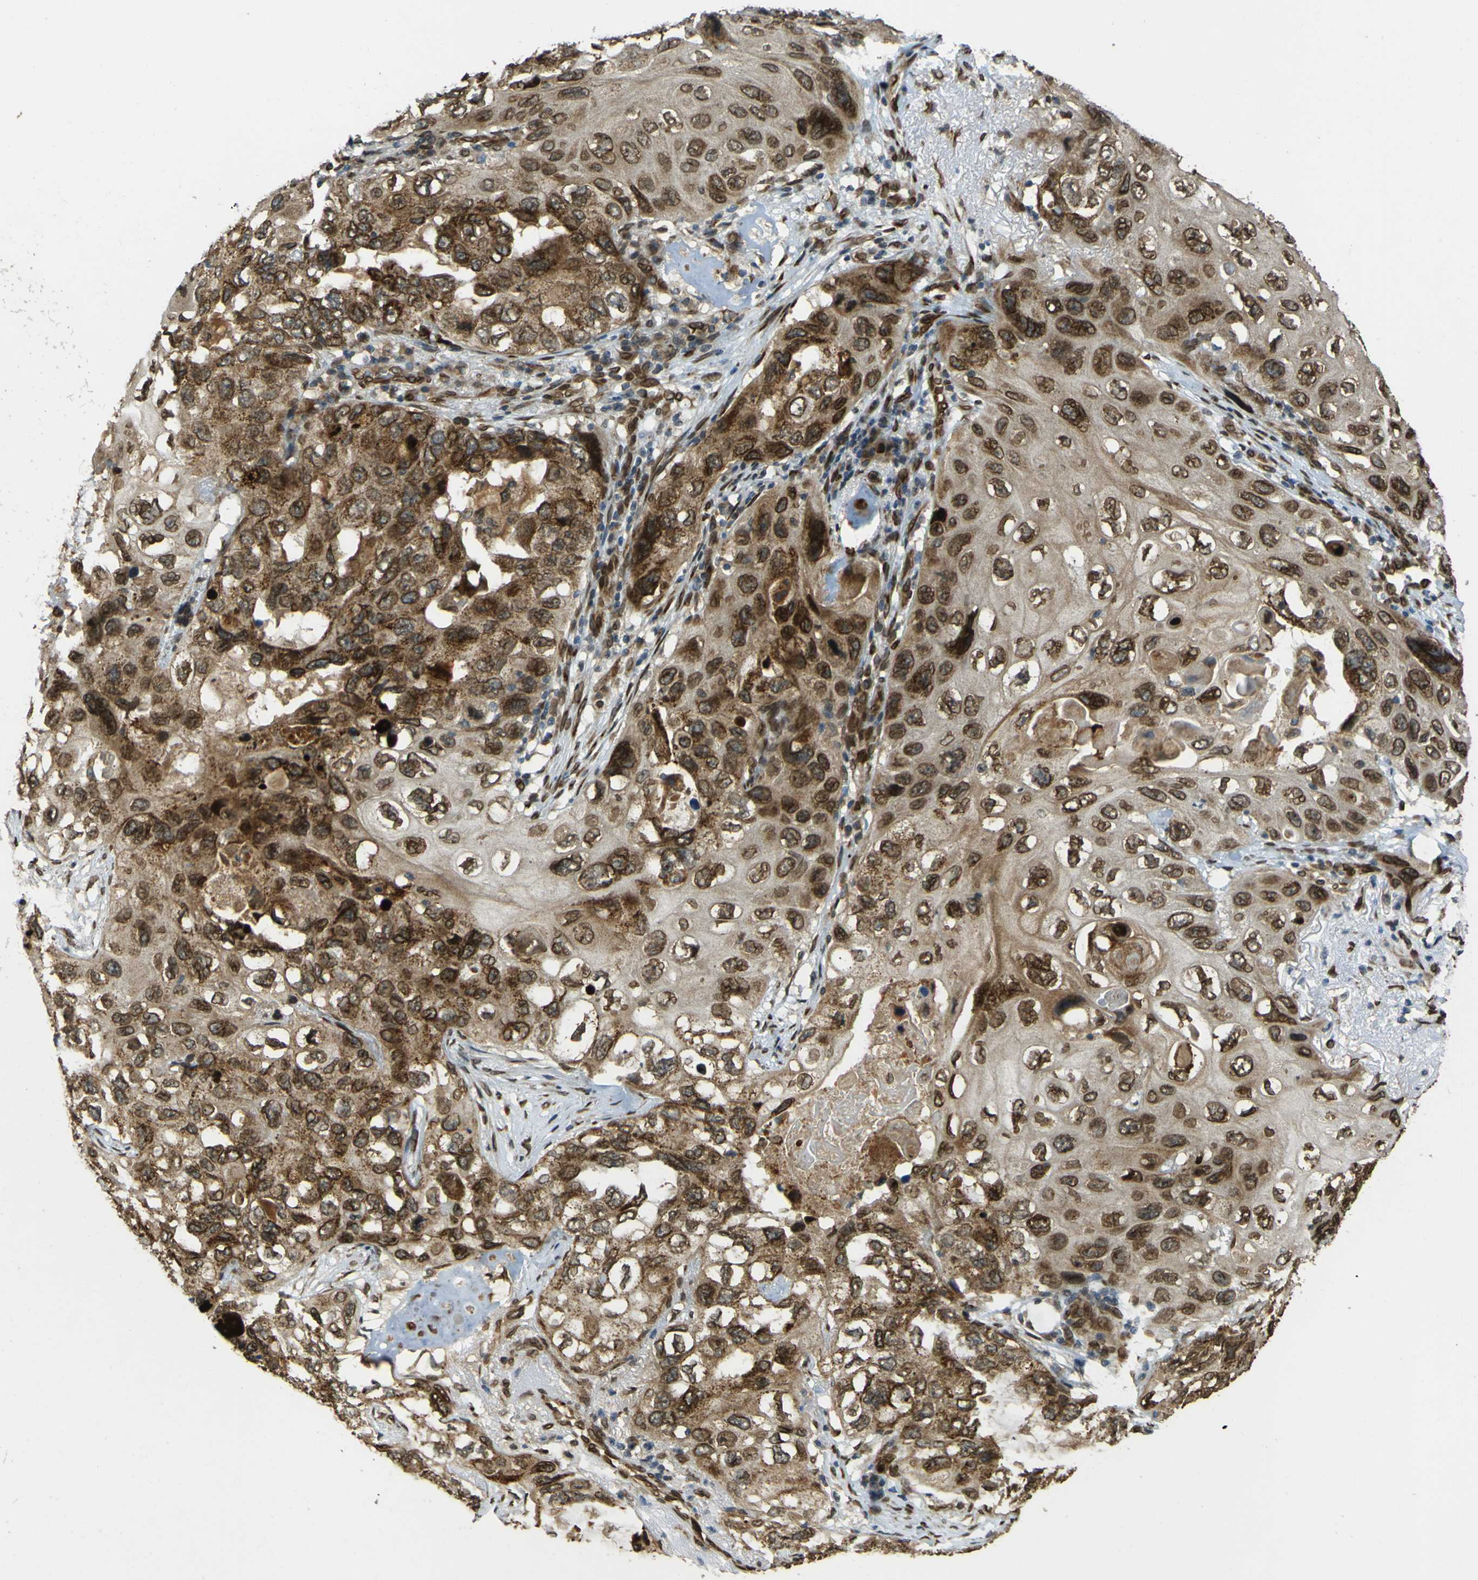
{"staining": {"intensity": "strong", "quantity": ">75%", "location": "cytoplasmic/membranous,nuclear"}, "tissue": "lung cancer", "cell_type": "Tumor cells", "image_type": "cancer", "snomed": [{"axis": "morphology", "description": "Squamous cell carcinoma, NOS"}, {"axis": "topography", "description": "Lung"}], "caption": "This is an image of immunohistochemistry (IHC) staining of lung cancer (squamous cell carcinoma), which shows strong positivity in the cytoplasmic/membranous and nuclear of tumor cells.", "gene": "GALNT1", "patient": {"sex": "female", "age": 73}}